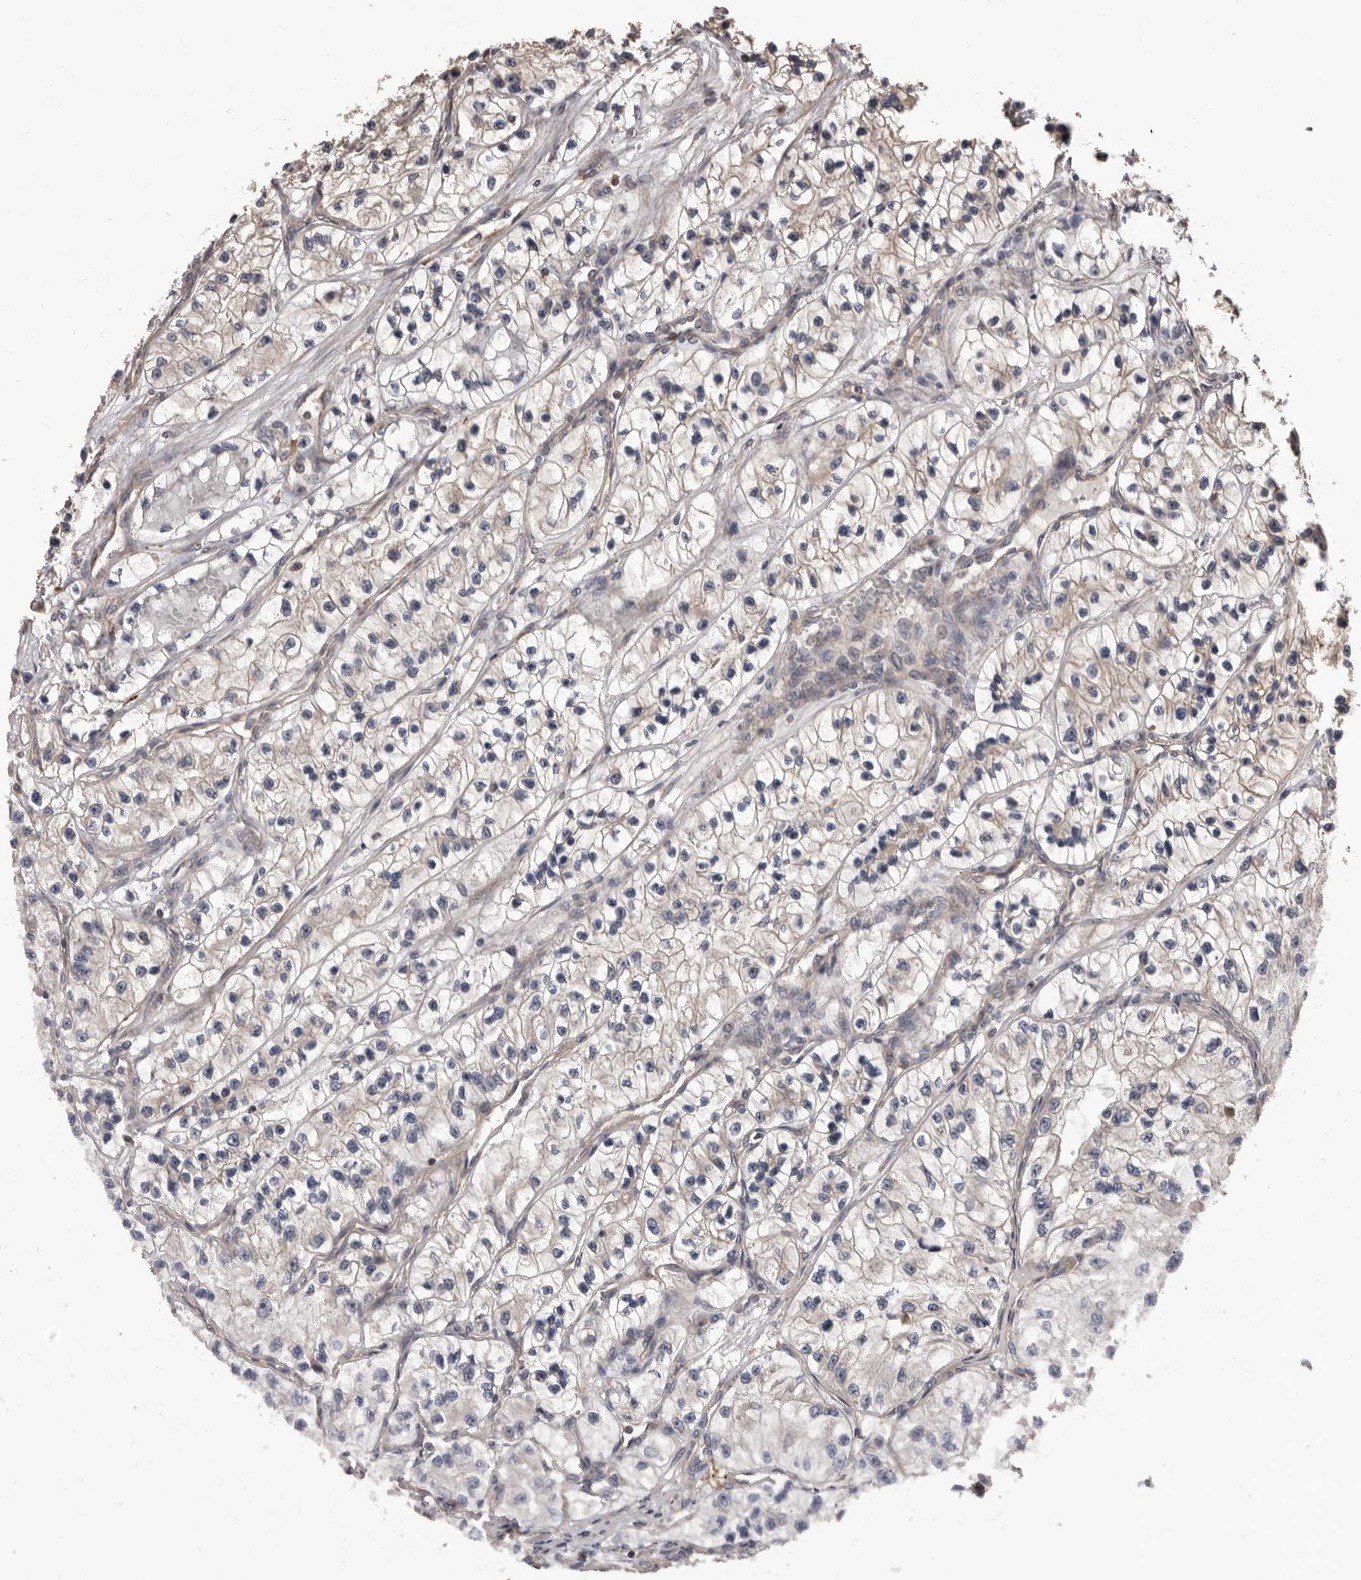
{"staining": {"intensity": "weak", "quantity": "<25%", "location": "cytoplasmic/membranous"}, "tissue": "renal cancer", "cell_type": "Tumor cells", "image_type": "cancer", "snomed": [{"axis": "morphology", "description": "Adenocarcinoma, NOS"}, {"axis": "topography", "description": "Kidney"}], "caption": "This photomicrograph is of adenocarcinoma (renal) stained with immunohistochemistry (IHC) to label a protein in brown with the nuclei are counter-stained blue. There is no expression in tumor cells. (Stains: DAB IHC with hematoxylin counter stain, Microscopy: brightfield microscopy at high magnification).", "gene": "ADAMTS2", "patient": {"sex": "female", "age": 57}}